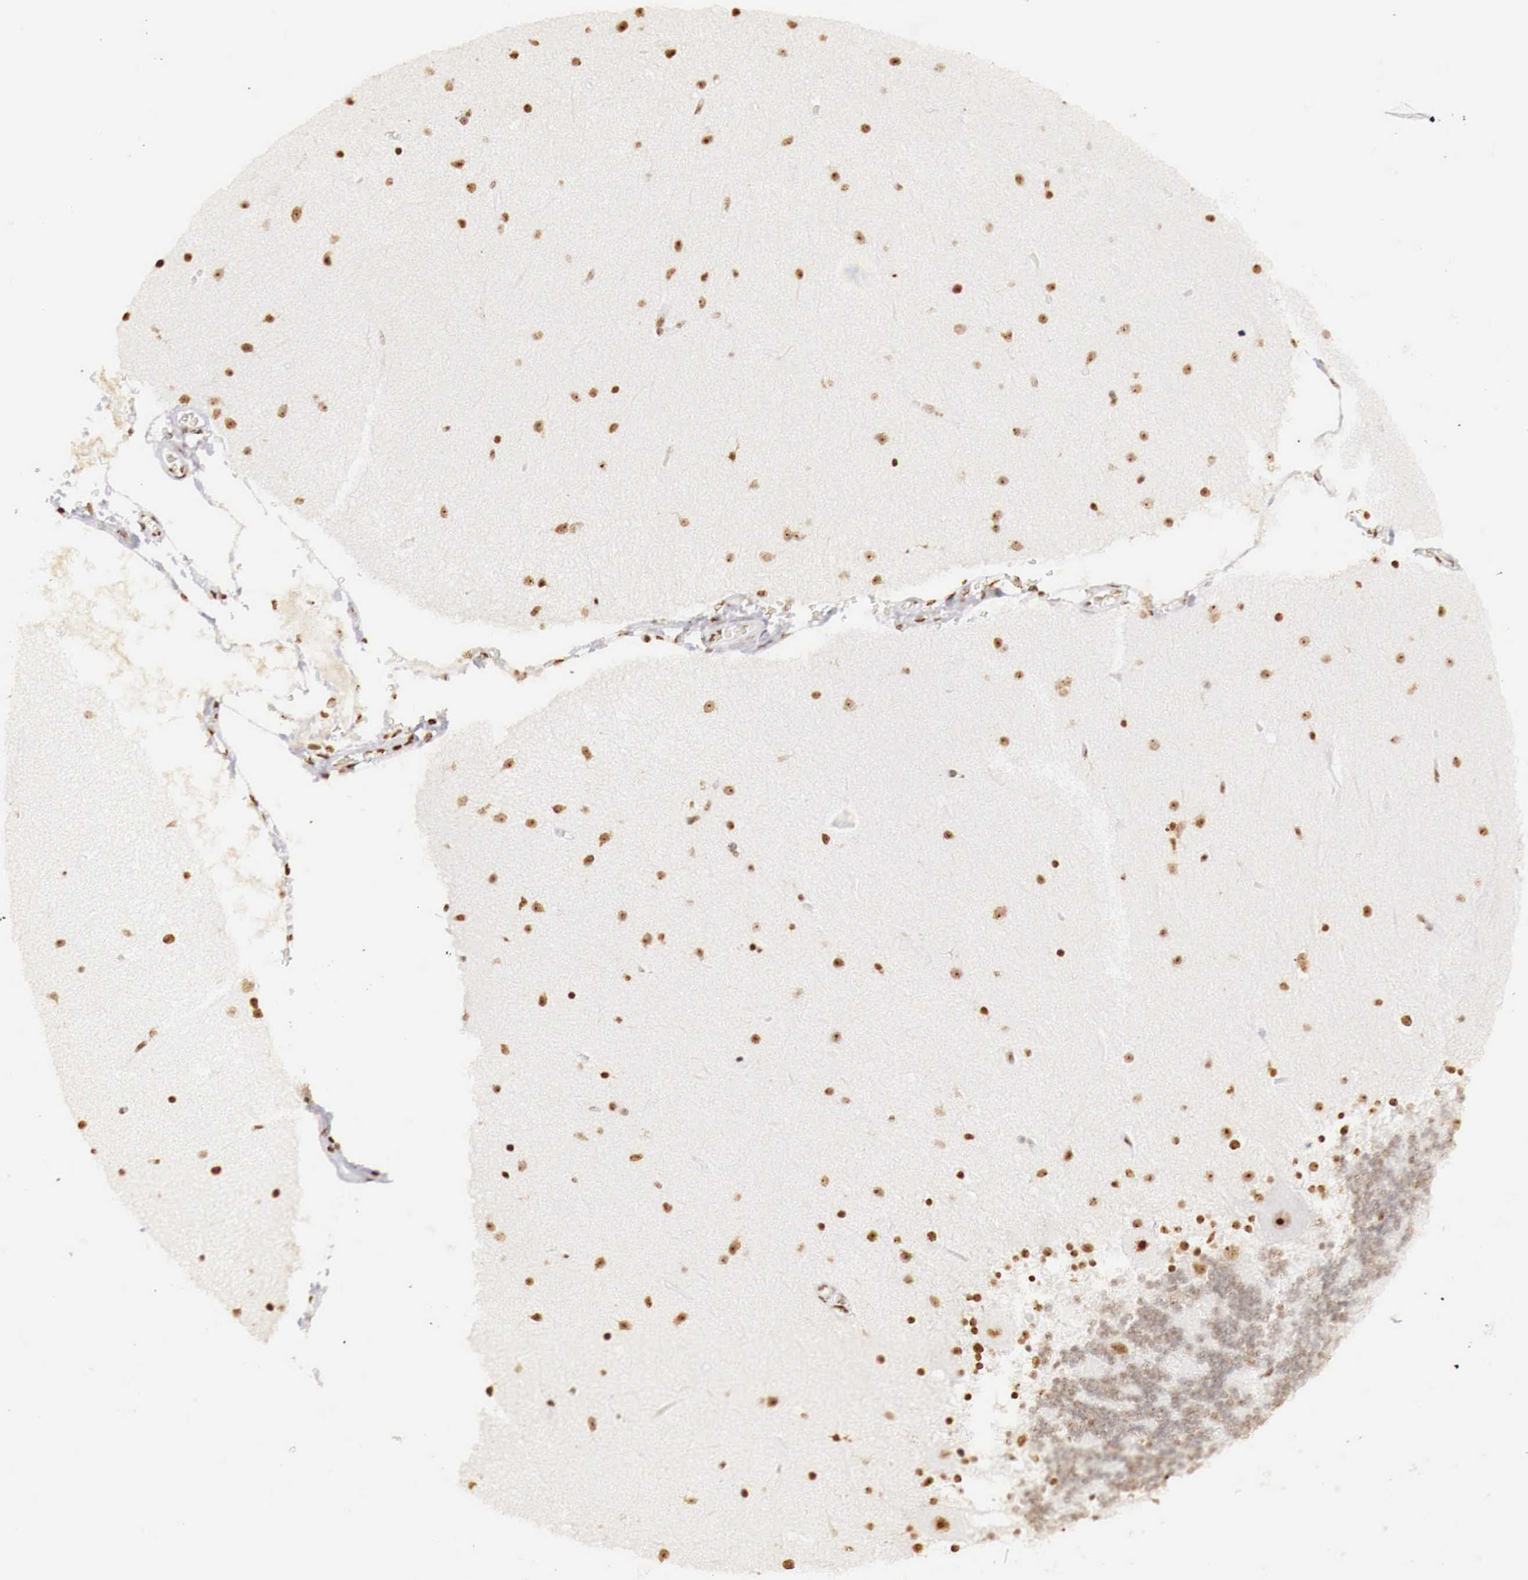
{"staining": {"intensity": "strong", "quantity": ">75%", "location": "nuclear"}, "tissue": "cerebellum", "cell_type": "Cells in granular layer", "image_type": "normal", "snomed": [{"axis": "morphology", "description": "Normal tissue, NOS"}, {"axis": "topography", "description": "Cerebellum"}], "caption": "An immunohistochemistry histopathology image of unremarkable tissue is shown. Protein staining in brown labels strong nuclear positivity in cerebellum within cells in granular layer.", "gene": "DKC1", "patient": {"sex": "female", "age": 54}}